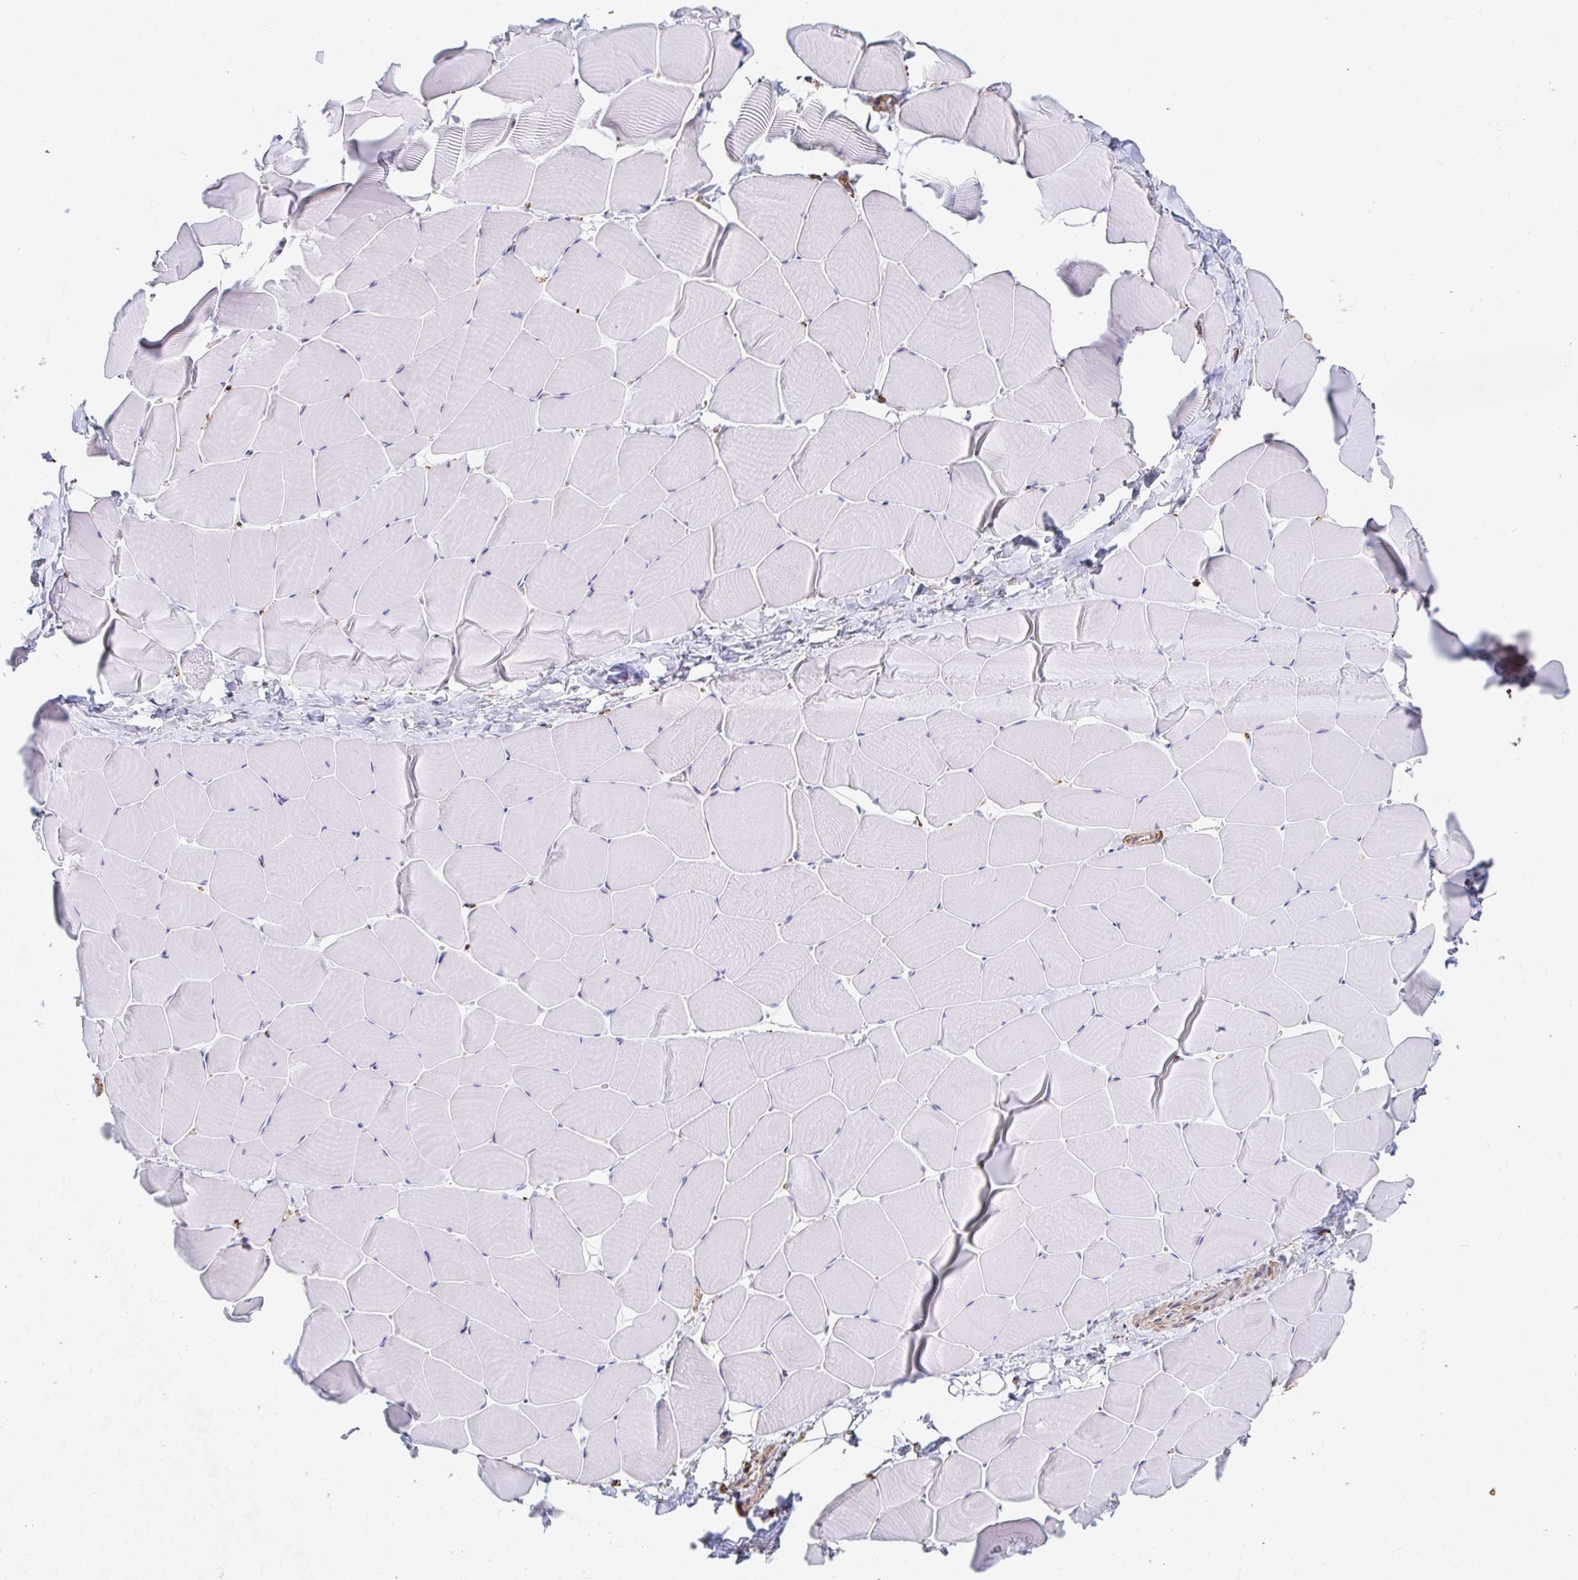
{"staining": {"intensity": "negative", "quantity": "none", "location": "none"}, "tissue": "skeletal muscle", "cell_type": "Myocytes", "image_type": "normal", "snomed": [{"axis": "morphology", "description": "Normal tissue, NOS"}, {"axis": "topography", "description": "Skeletal muscle"}], "caption": "IHC of benign human skeletal muscle displays no staining in myocytes. (Stains: DAB IHC with hematoxylin counter stain, Microscopy: brightfield microscopy at high magnification).", "gene": "PTPN14", "patient": {"sex": "male", "age": 25}}